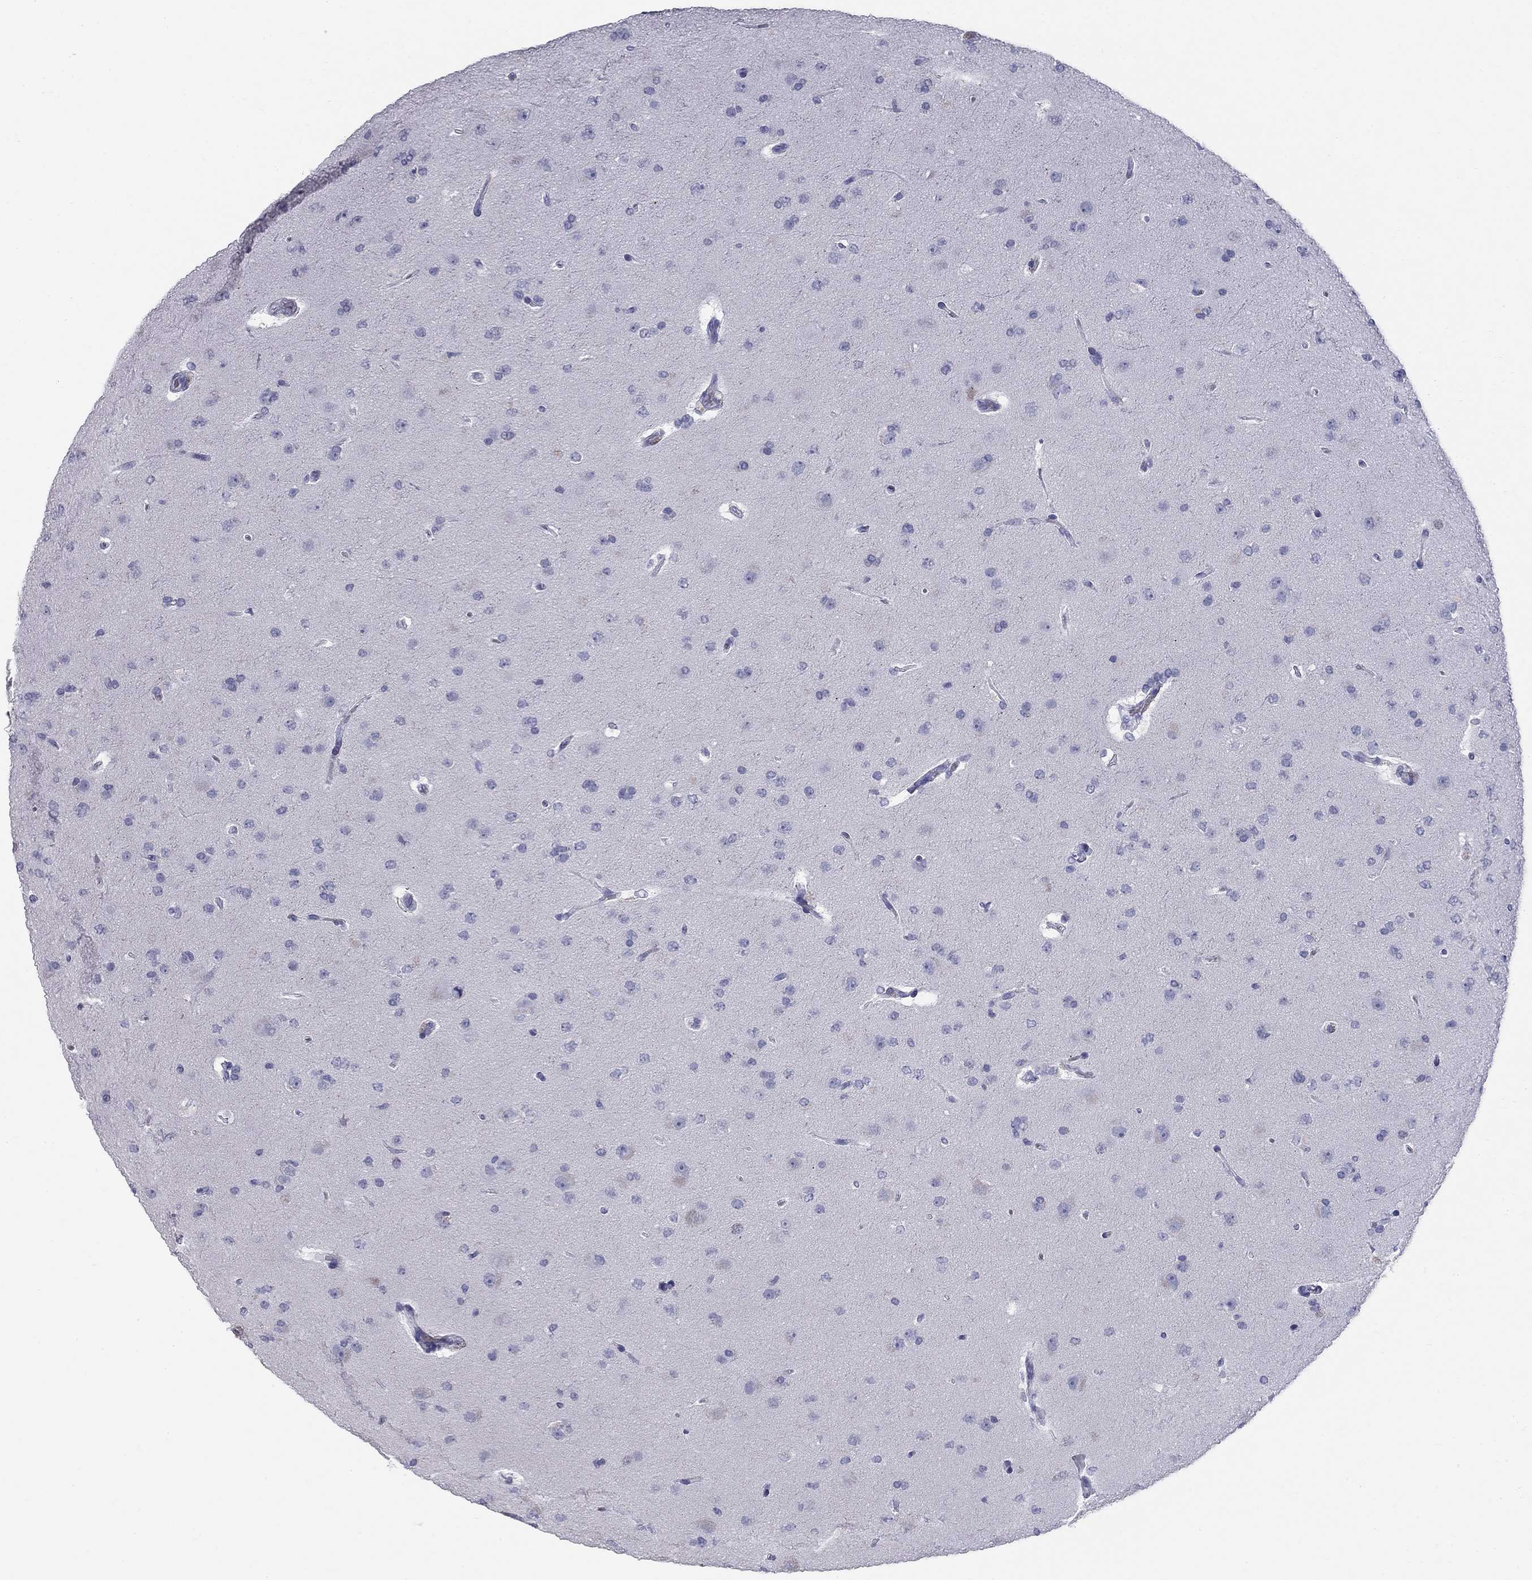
{"staining": {"intensity": "negative", "quantity": "none", "location": "none"}, "tissue": "glioma", "cell_type": "Tumor cells", "image_type": "cancer", "snomed": [{"axis": "morphology", "description": "Glioma, malignant, NOS"}, {"axis": "topography", "description": "Cerebral cortex"}], "caption": "Tumor cells are negative for brown protein staining in malignant glioma.", "gene": "SULT2B1", "patient": {"sex": "male", "age": 58}}